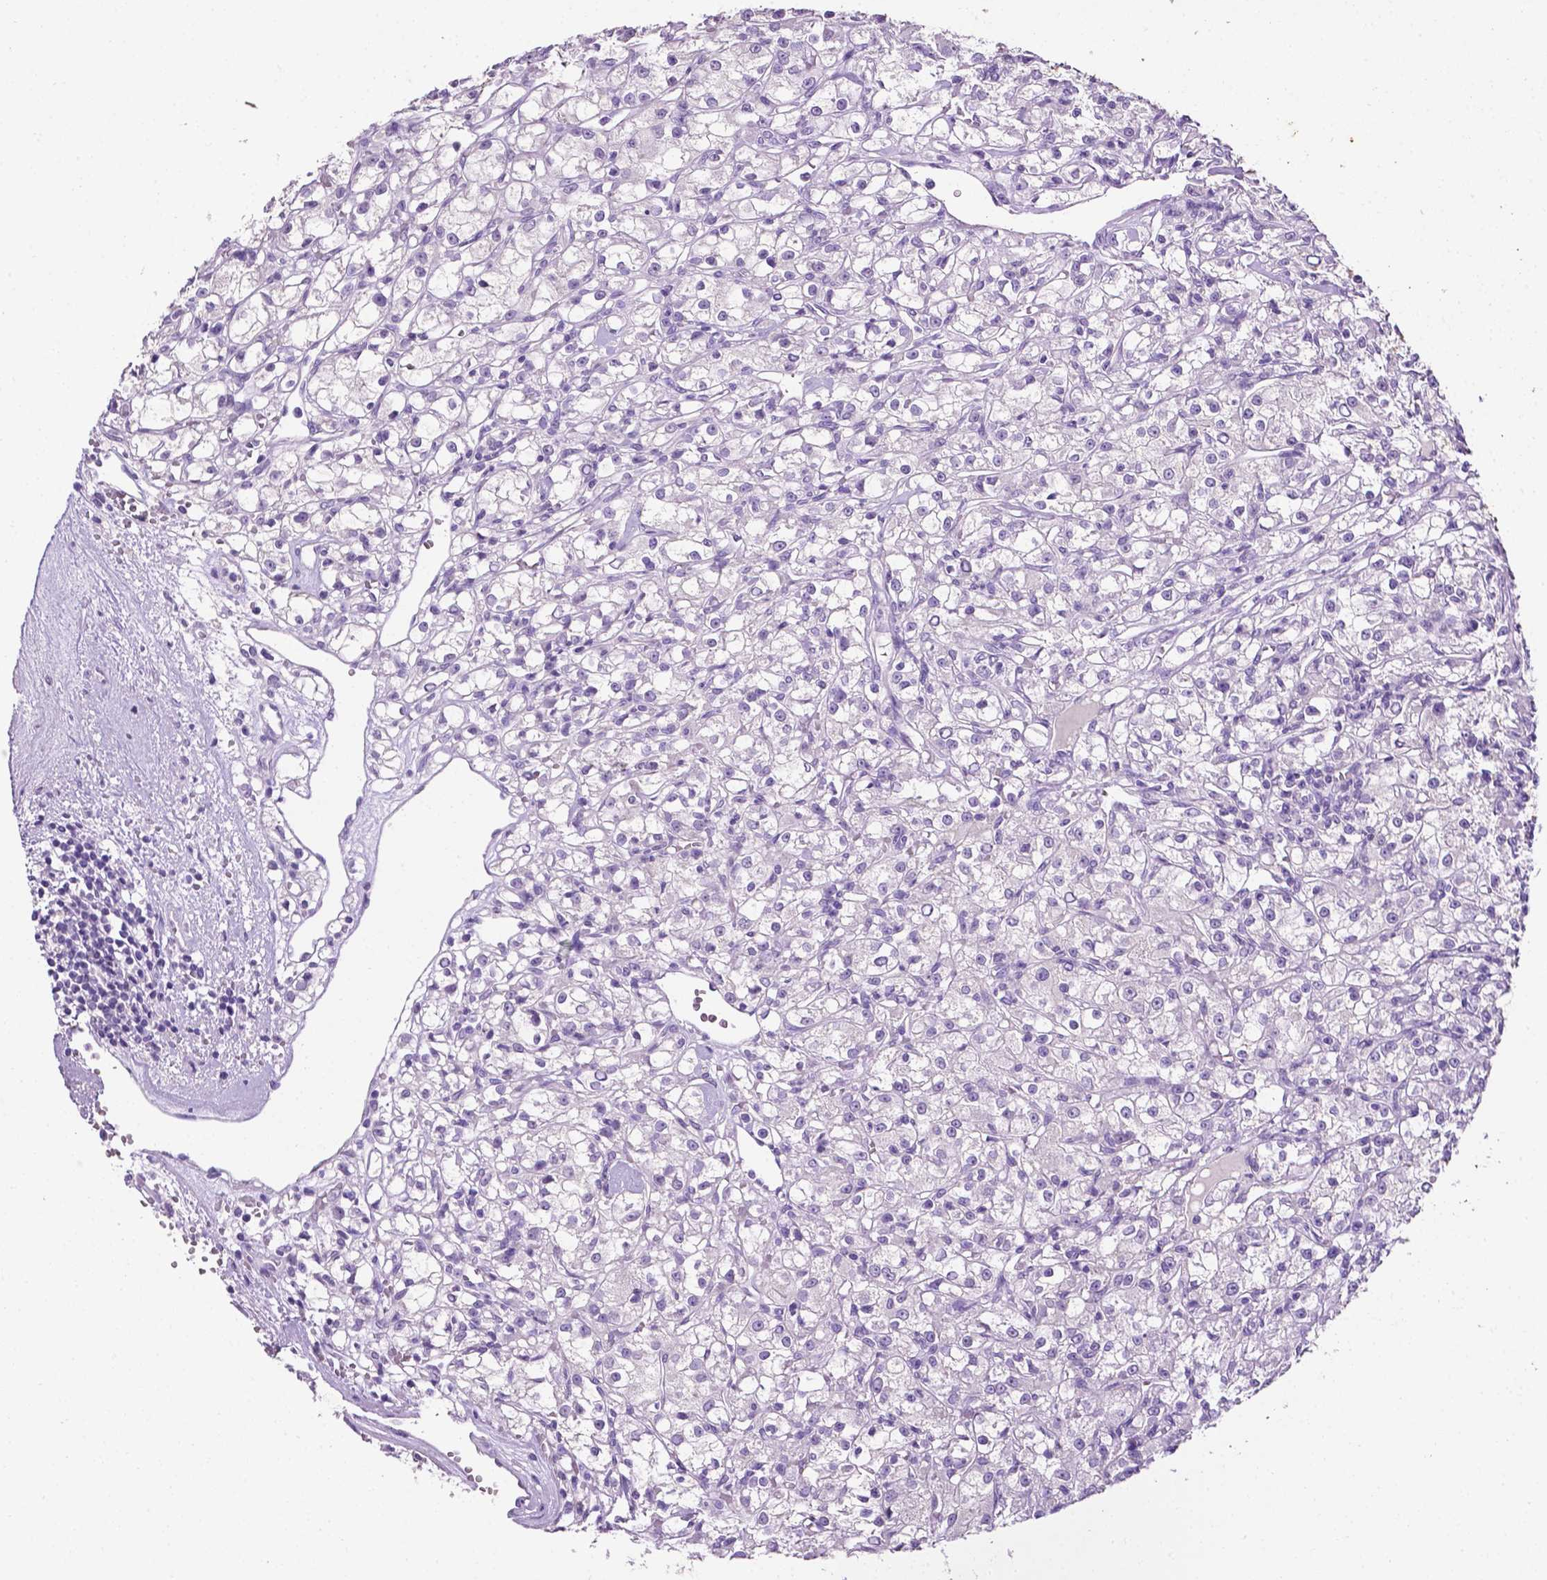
{"staining": {"intensity": "negative", "quantity": "none", "location": "none"}, "tissue": "renal cancer", "cell_type": "Tumor cells", "image_type": "cancer", "snomed": [{"axis": "morphology", "description": "Adenocarcinoma, NOS"}, {"axis": "topography", "description": "Kidney"}], "caption": "A micrograph of renal adenocarcinoma stained for a protein reveals no brown staining in tumor cells.", "gene": "TACSTD2", "patient": {"sex": "female", "age": 59}}